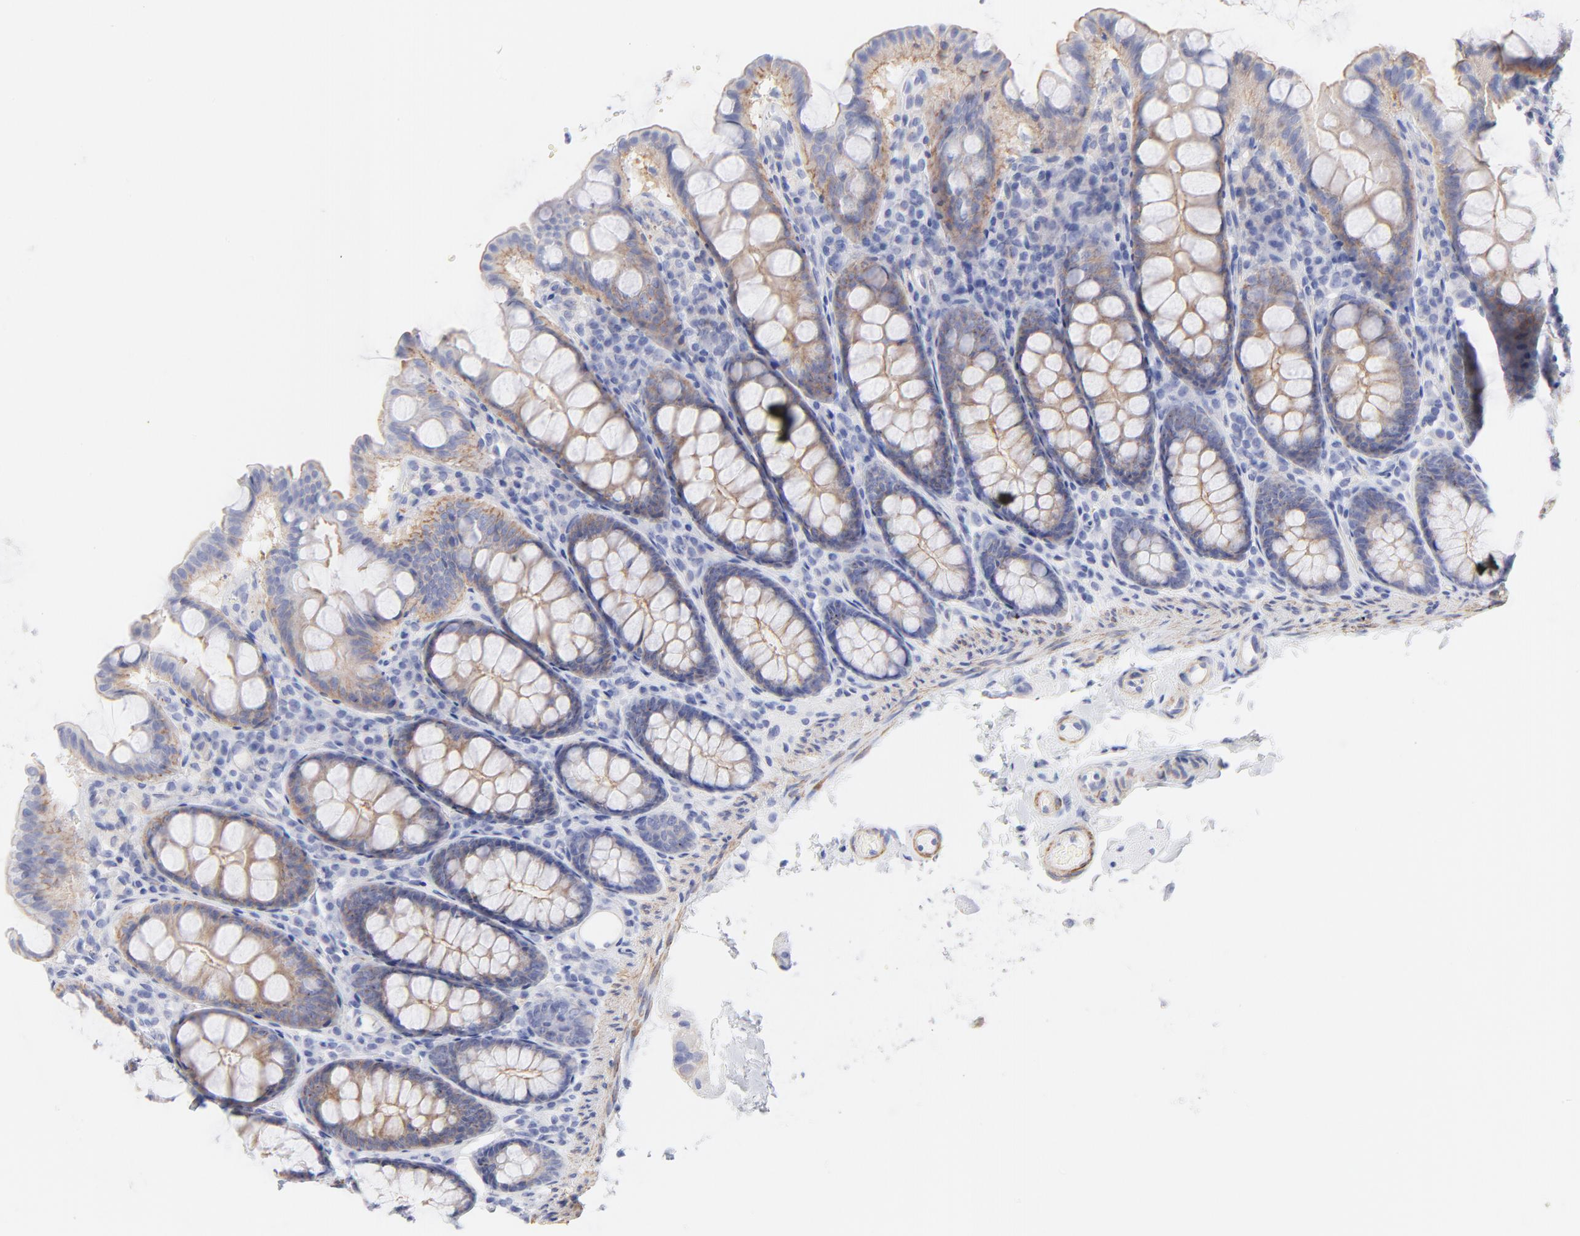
{"staining": {"intensity": "weak", "quantity": ">75%", "location": "cytoplasmic/membranous"}, "tissue": "colon", "cell_type": "Endothelial cells", "image_type": "normal", "snomed": [{"axis": "morphology", "description": "Normal tissue, NOS"}, {"axis": "topography", "description": "Colon"}], "caption": "Immunohistochemical staining of unremarkable colon displays low levels of weak cytoplasmic/membranous staining in approximately >75% of endothelial cells. The staining is performed using DAB brown chromogen to label protein expression. The nuclei are counter-stained blue using hematoxylin.", "gene": "ACTA2", "patient": {"sex": "female", "age": 61}}